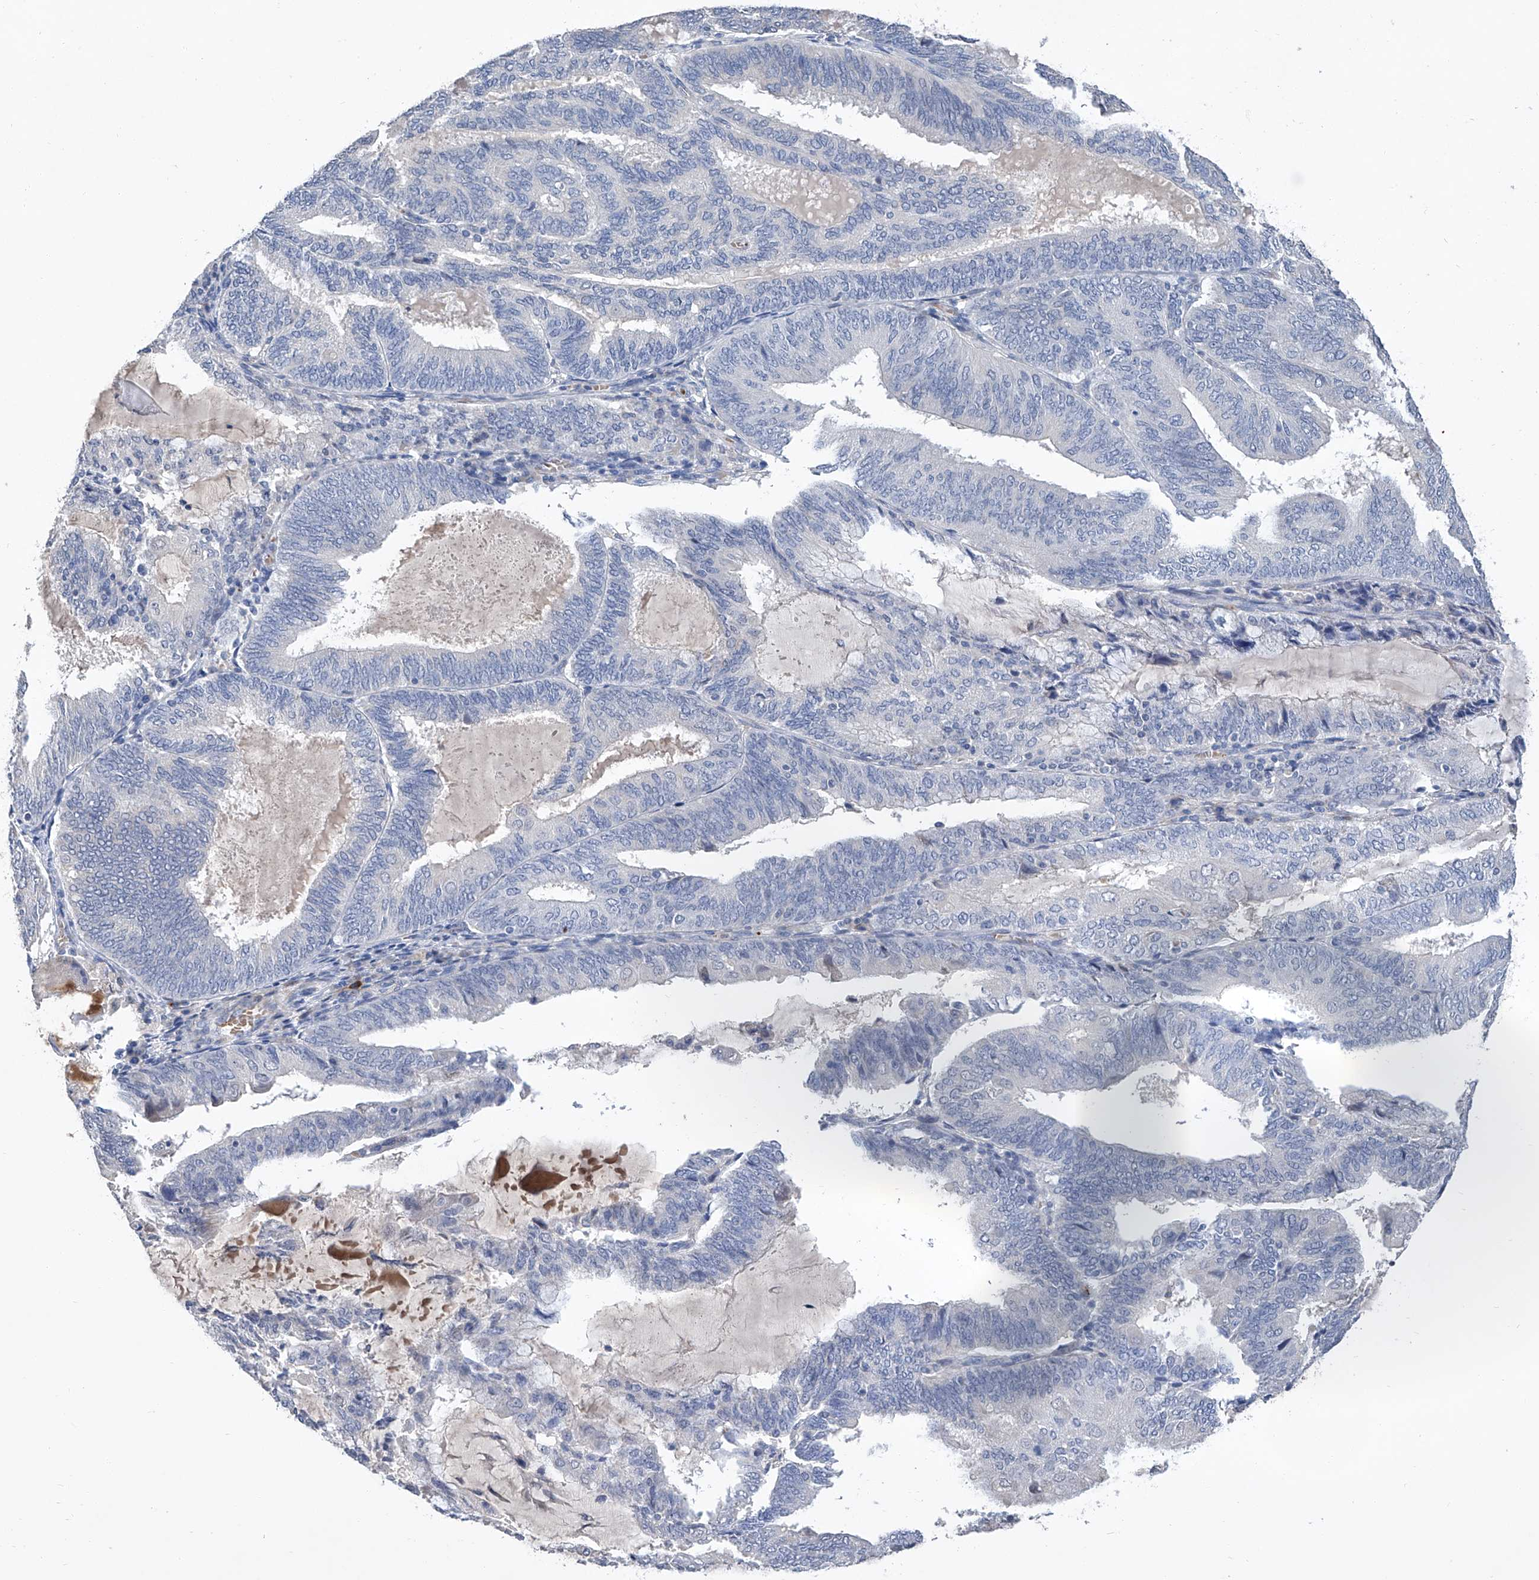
{"staining": {"intensity": "negative", "quantity": "none", "location": "none"}, "tissue": "endometrial cancer", "cell_type": "Tumor cells", "image_type": "cancer", "snomed": [{"axis": "morphology", "description": "Adenocarcinoma, NOS"}, {"axis": "topography", "description": "Endometrium"}], "caption": "A histopathology image of human adenocarcinoma (endometrial) is negative for staining in tumor cells.", "gene": "GPT", "patient": {"sex": "female", "age": 81}}